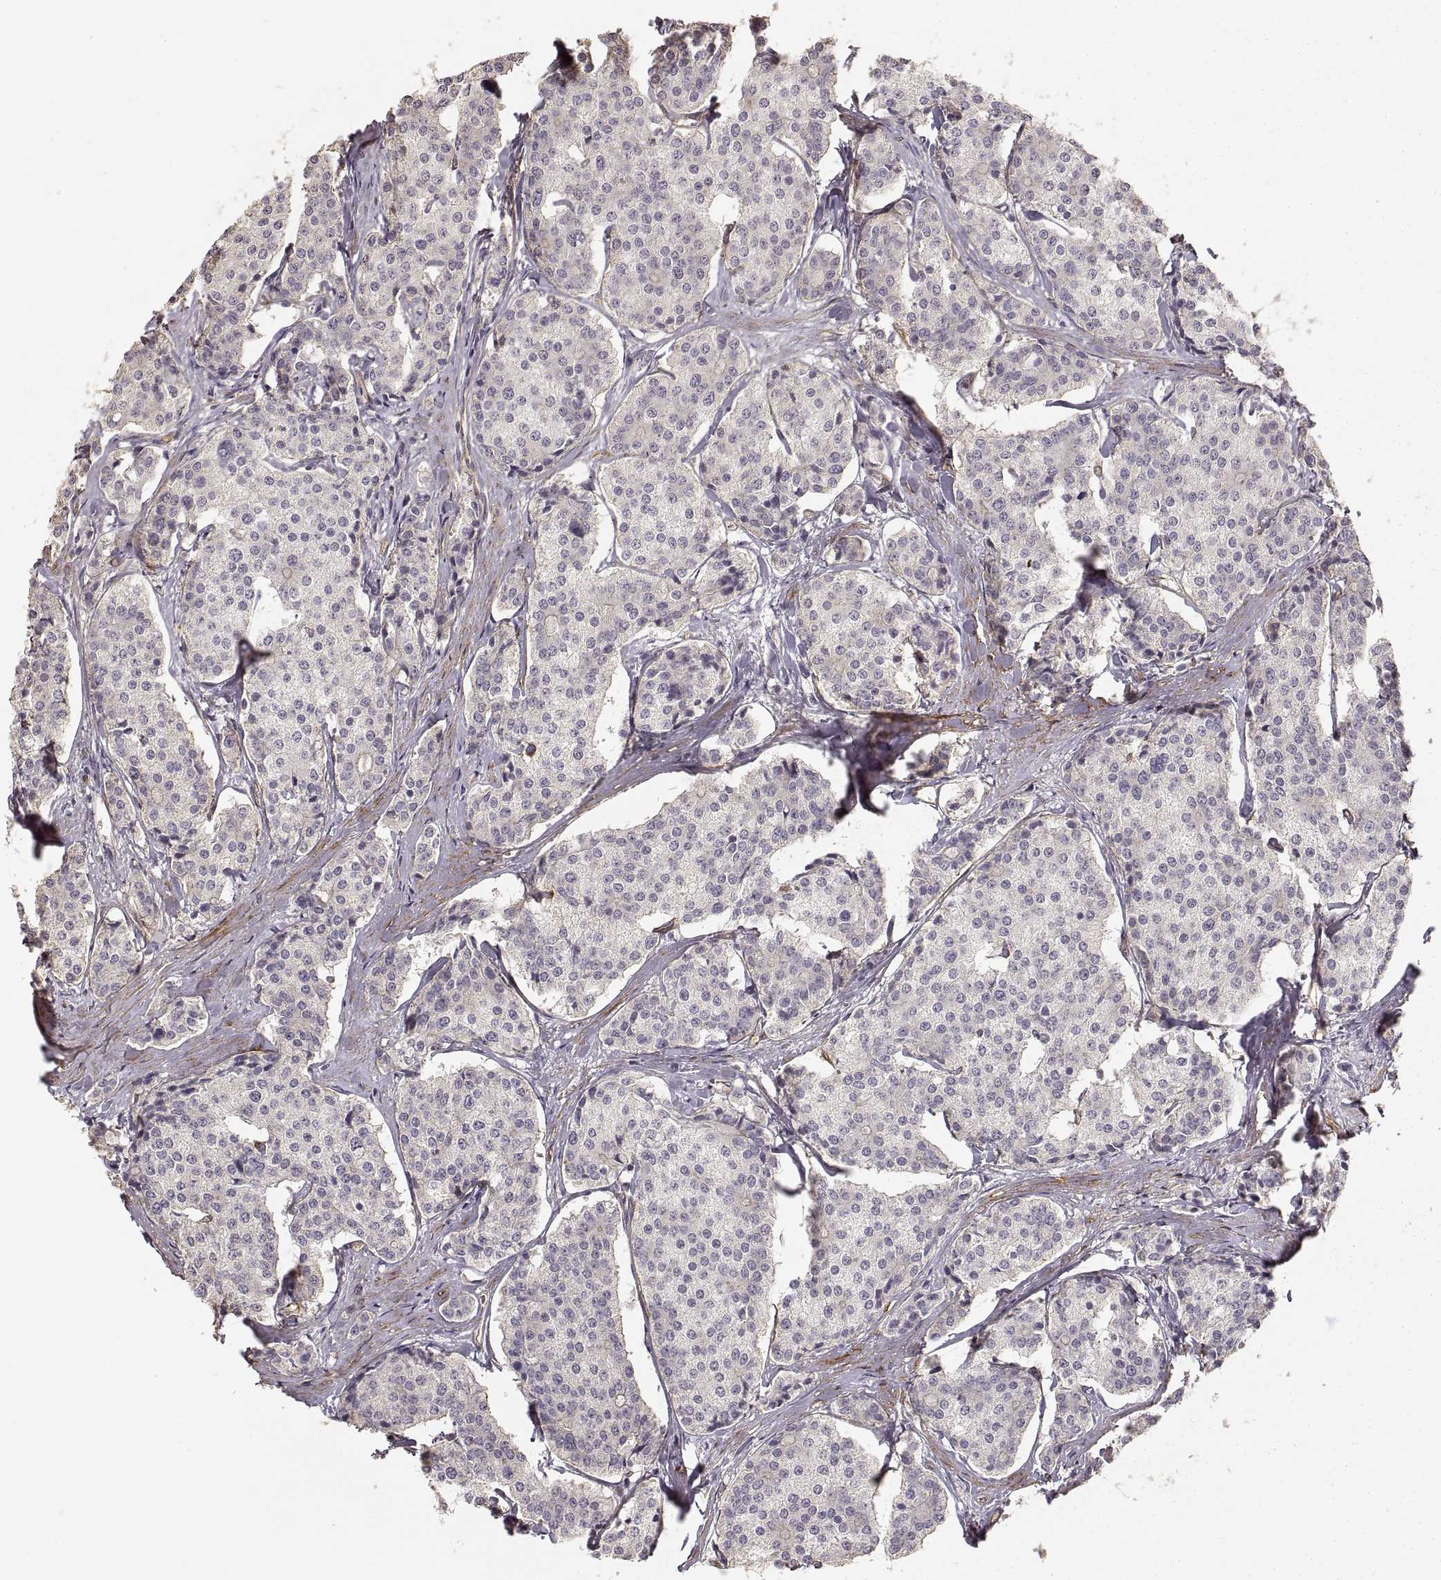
{"staining": {"intensity": "negative", "quantity": "none", "location": "none"}, "tissue": "carcinoid", "cell_type": "Tumor cells", "image_type": "cancer", "snomed": [{"axis": "morphology", "description": "Carcinoid, malignant, NOS"}, {"axis": "topography", "description": "Small intestine"}], "caption": "DAB (3,3'-diaminobenzidine) immunohistochemical staining of carcinoid displays no significant expression in tumor cells.", "gene": "LAMA4", "patient": {"sex": "female", "age": 65}}